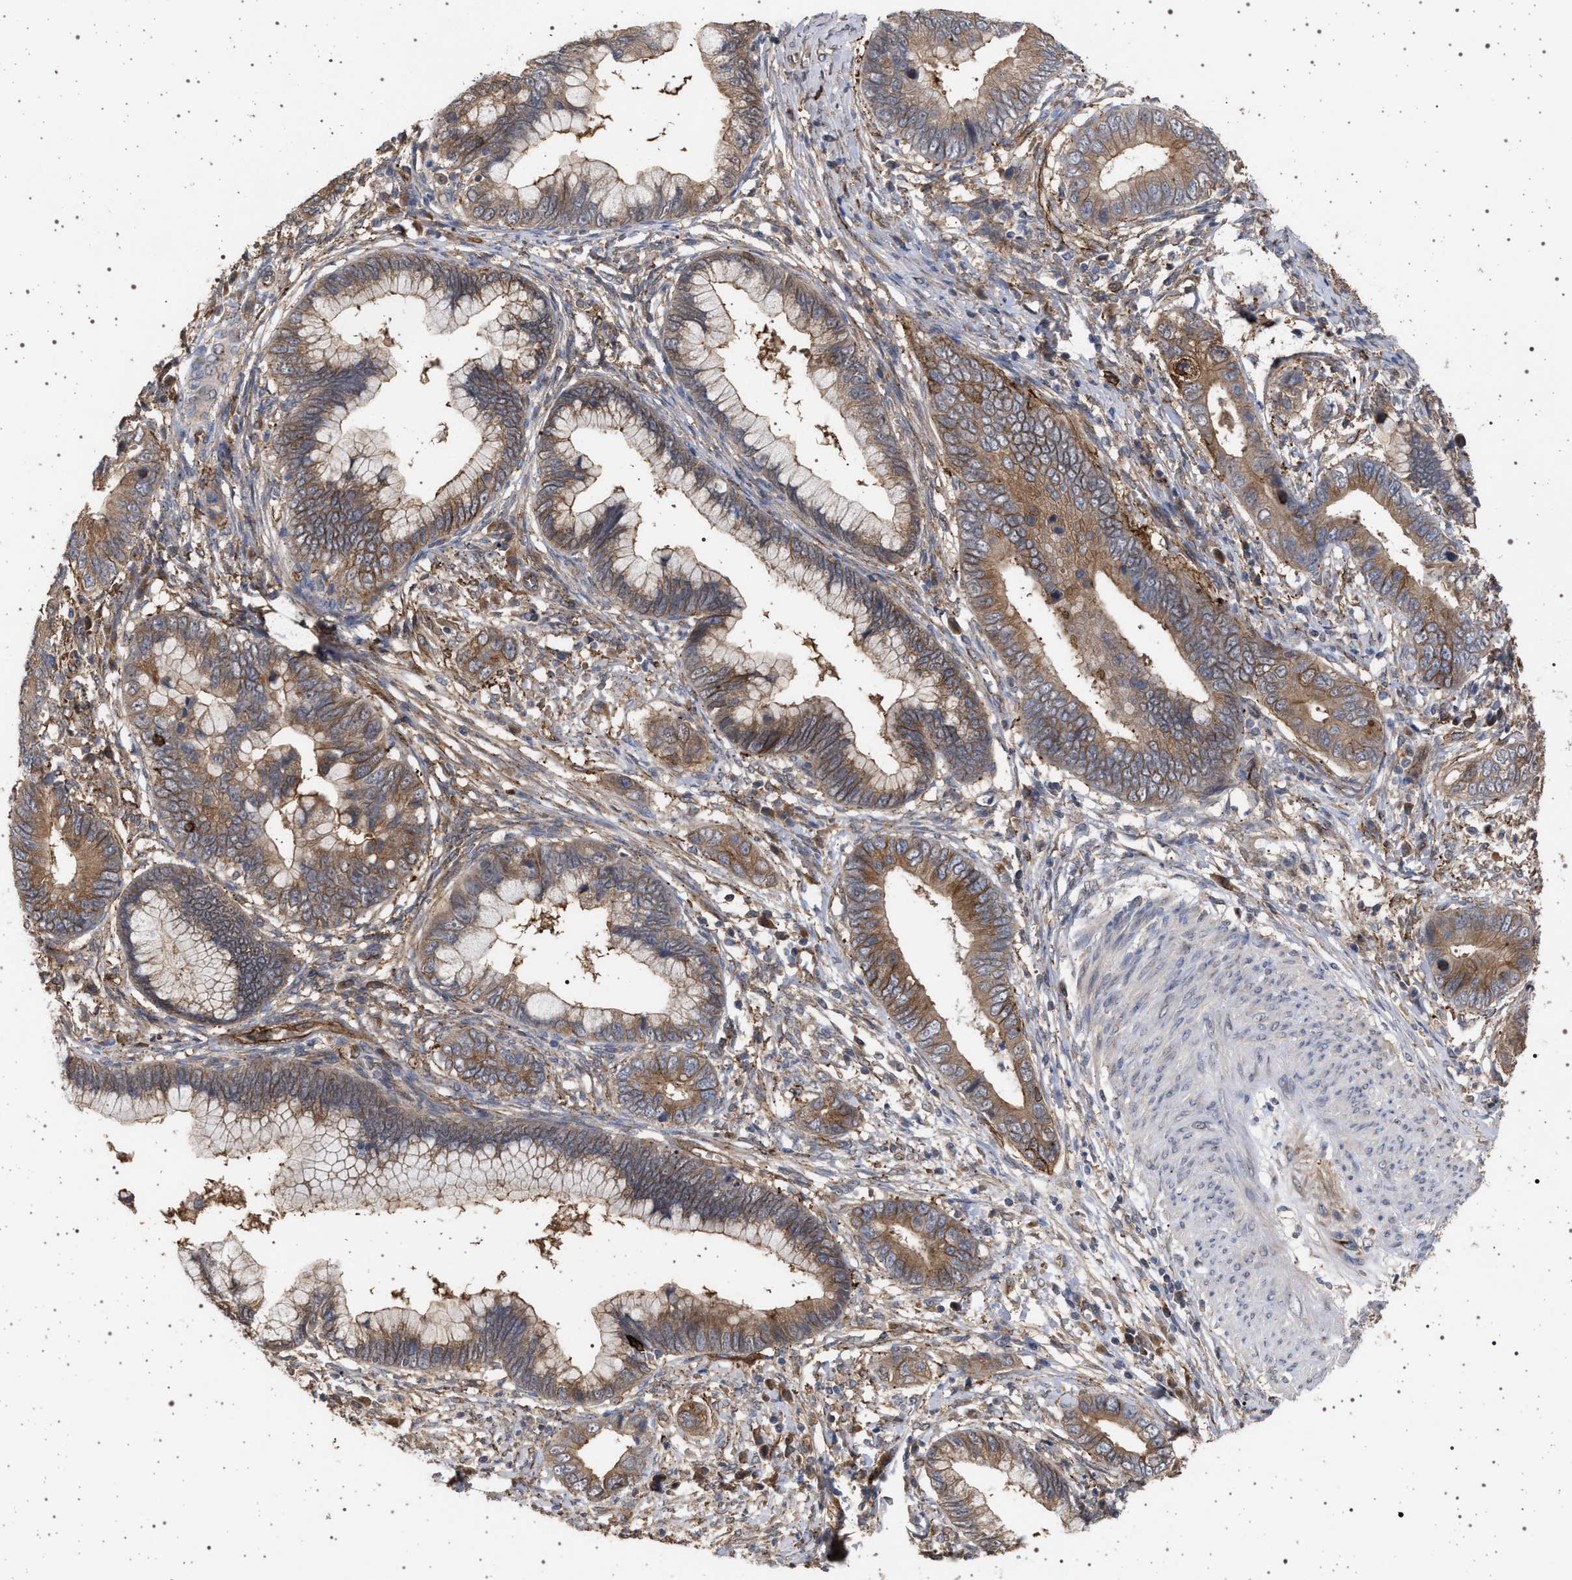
{"staining": {"intensity": "moderate", "quantity": ">75%", "location": "cytoplasmic/membranous"}, "tissue": "cervical cancer", "cell_type": "Tumor cells", "image_type": "cancer", "snomed": [{"axis": "morphology", "description": "Adenocarcinoma, NOS"}, {"axis": "topography", "description": "Cervix"}], "caption": "Protein staining reveals moderate cytoplasmic/membranous positivity in about >75% of tumor cells in cervical cancer (adenocarcinoma). The staining was performed using DAB (3,3'-diaminobenzidine) to visualize the protein expression in brown, while the nuclei were stained in blue with hematoxylin (Magnification: 20x).", "gene": "IFT20", "patient": {"sex": "female", "age": 44}}